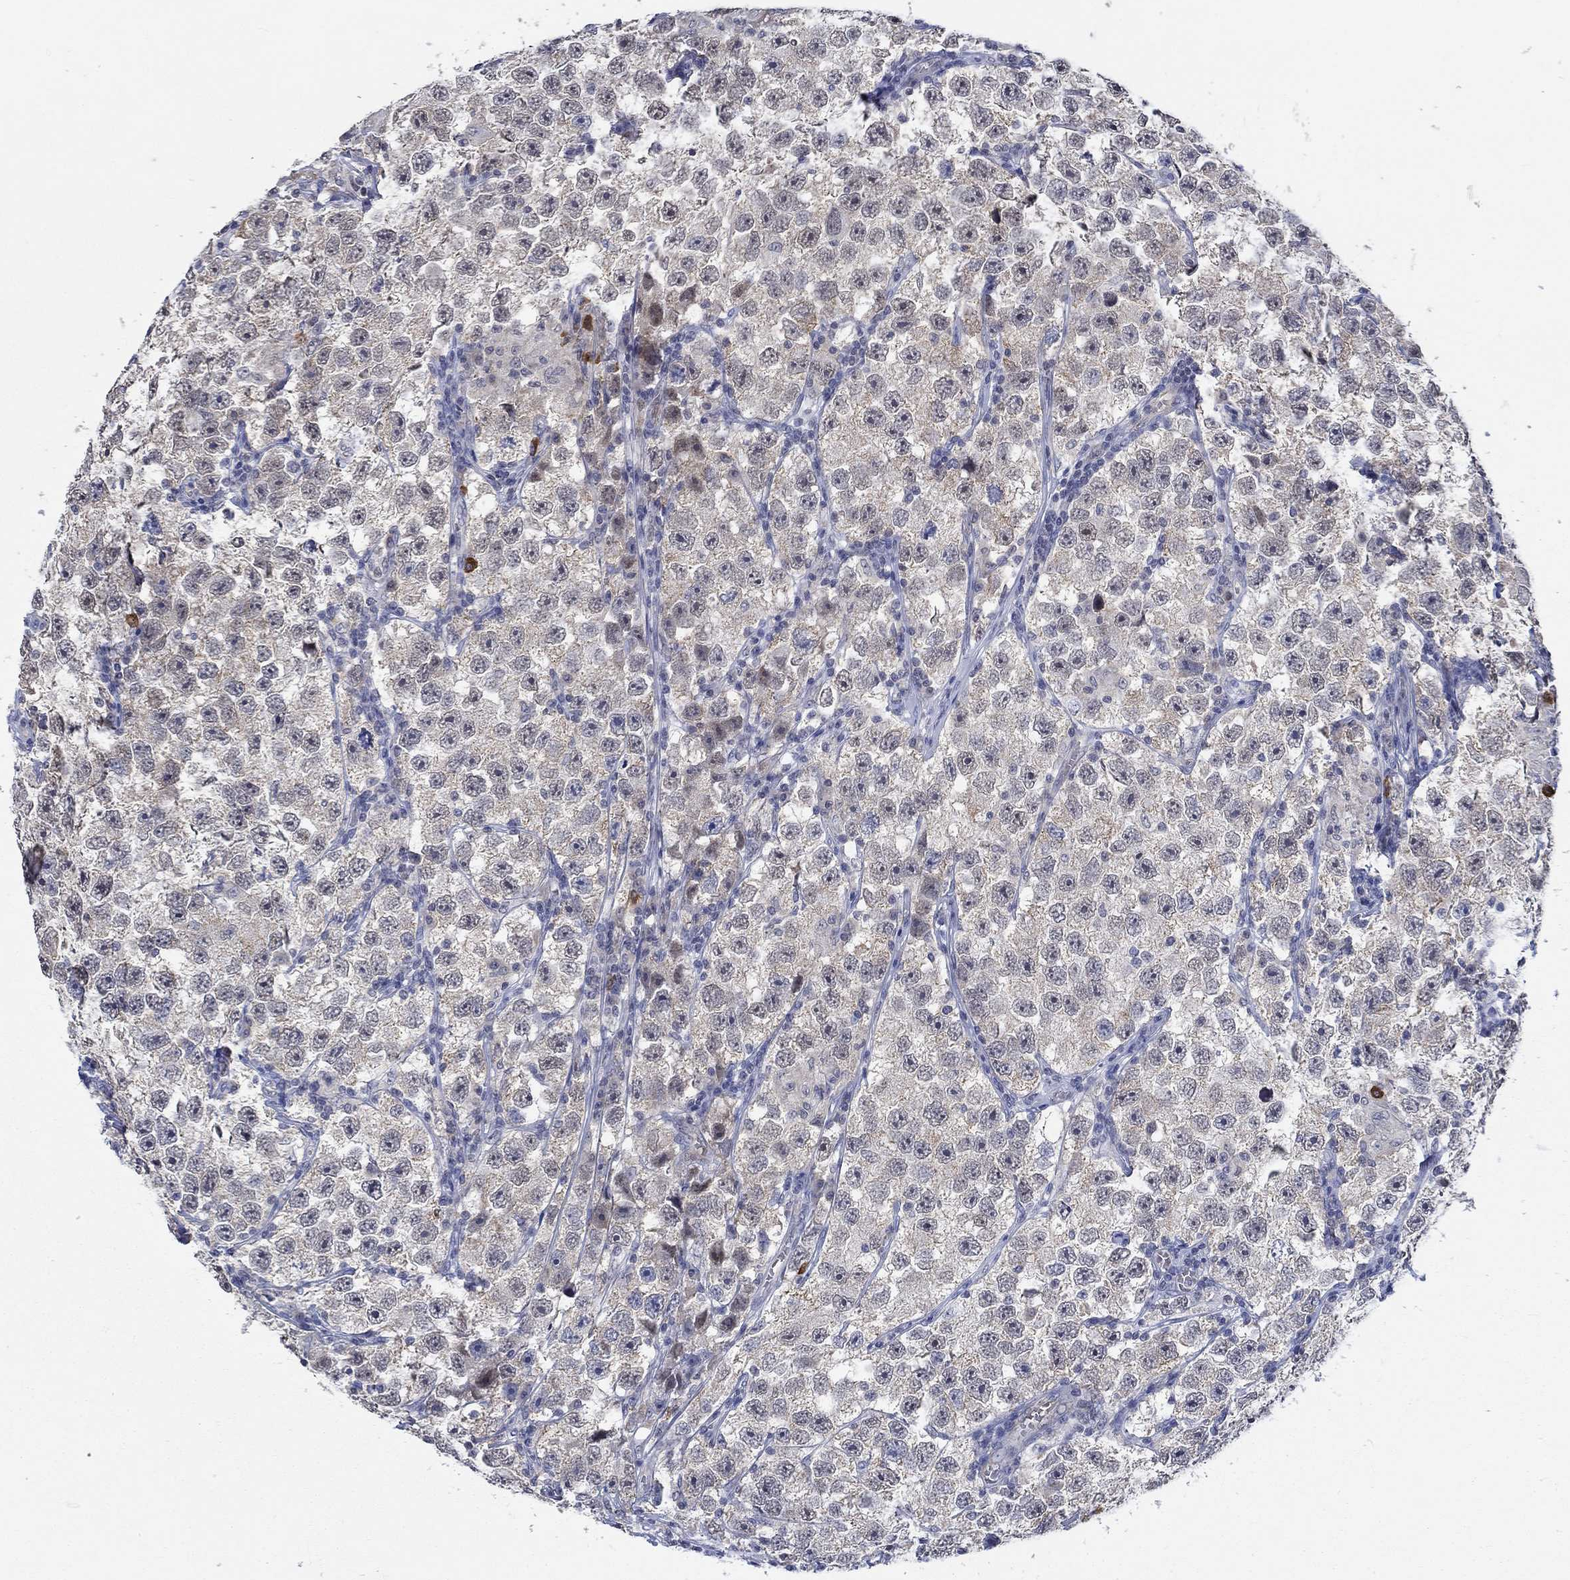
{"staining": {"intensity": "weak", "quantity": ">75%", "location": "cytoplasmic/membranous"}, "tissue": "testis cancer", "cell_type": "Tumor cells", "image_type": "cancer", "snomed": [{"axis": "morphology", "description": "Seminoma, NOS"}, {"axis": "topography", "description": "Testis"}], "caption": "A histopathology image of human testis seminoma stained for a protein reveals weak cytoplasmic/membranous brown staining in tumor cells.", "gene": "WASF1", "patient": {"sex": "male", "age": 26}}